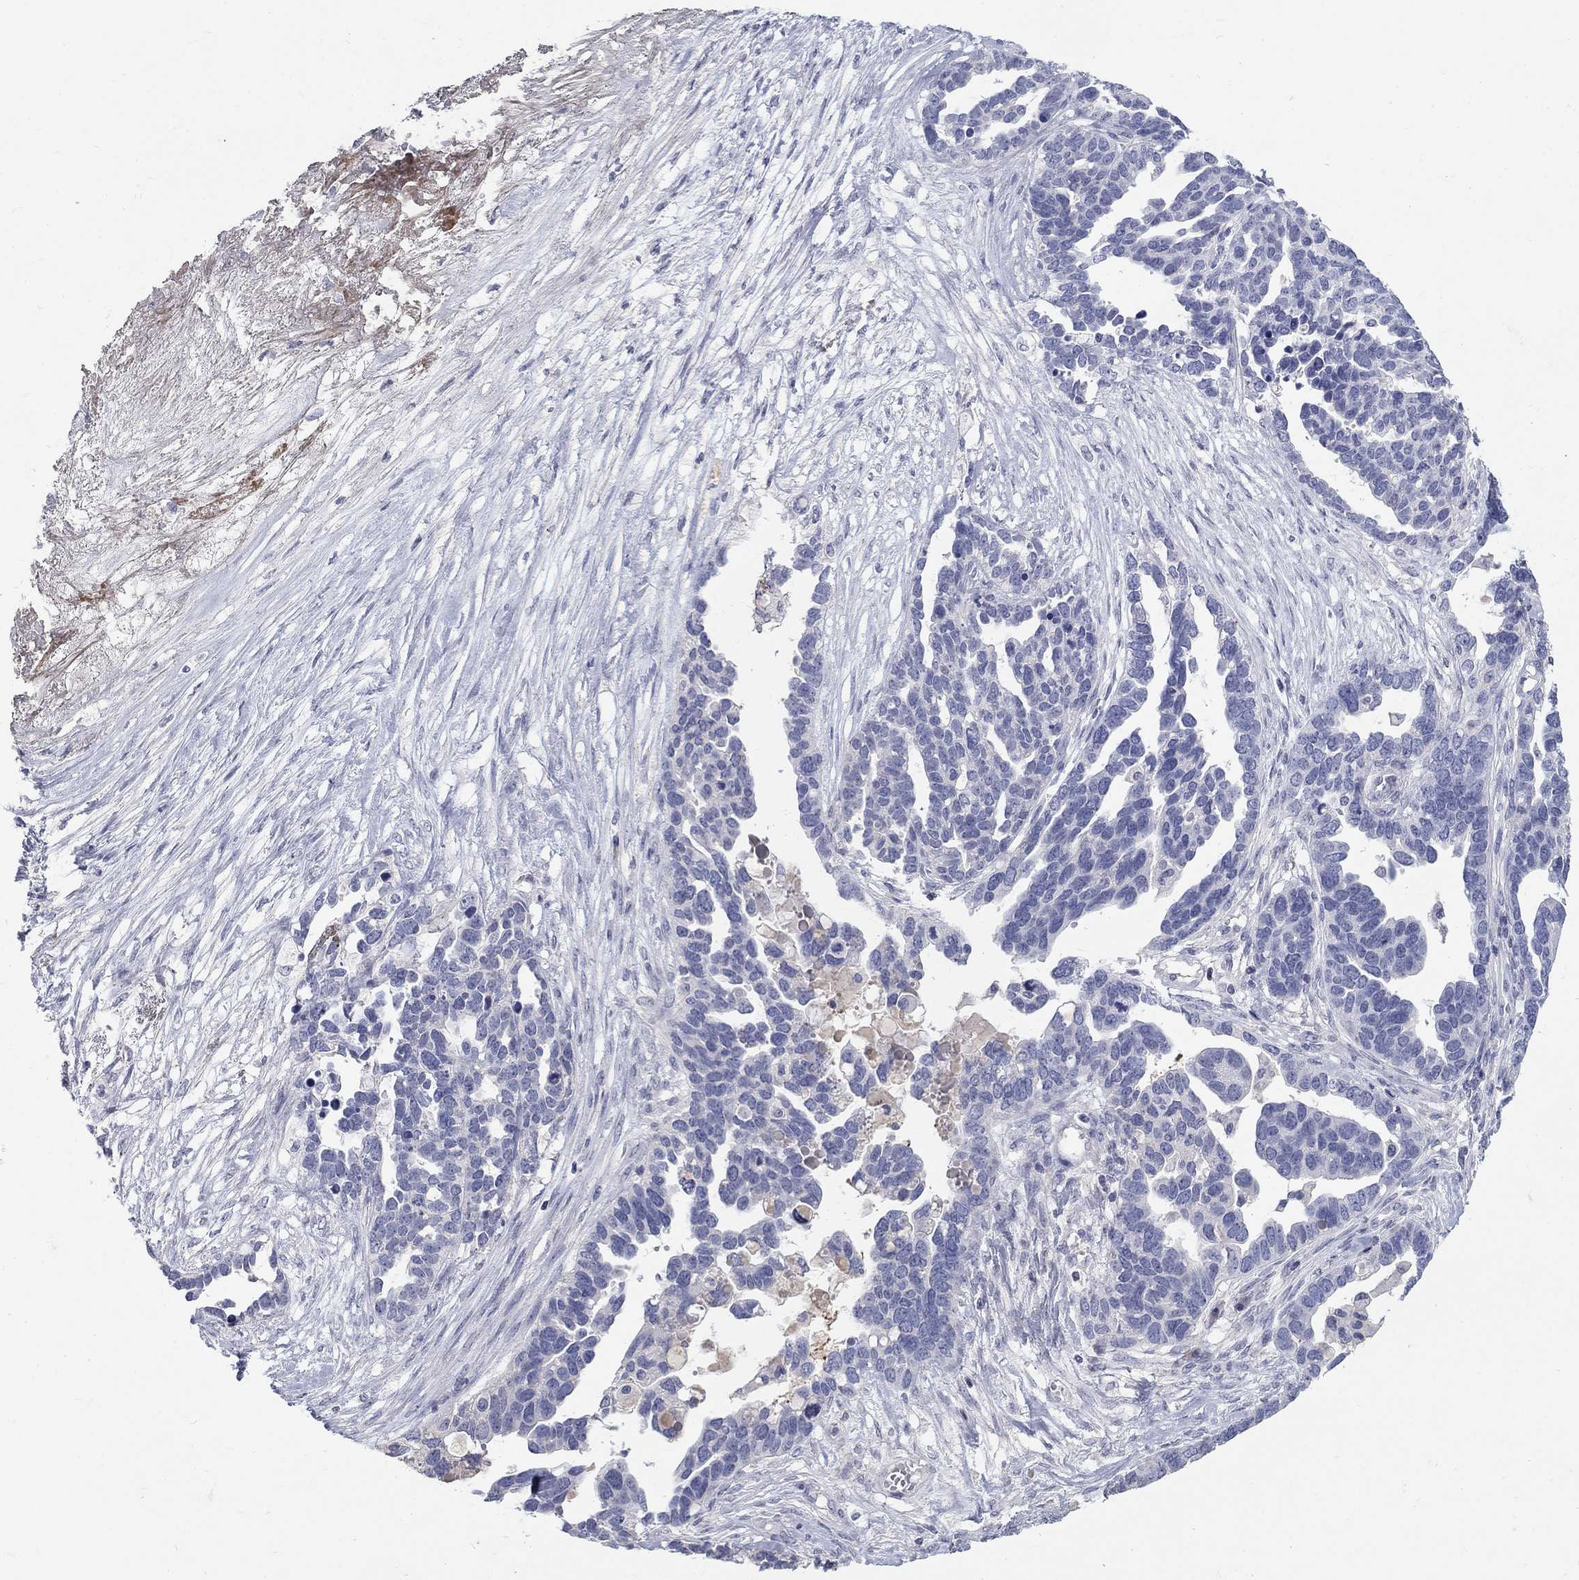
{"staining": {"intensity": "negative", "quantity": "none", "location": "none"}, "tissue": "ovarian cancer", "cell_type": "Tumor cells", "image_type": "cancer", "snomed": [{"axis": "morphology", "description": "Cystadenocarcinoma, serous, NOS"}, {"axis": "topography", "description": "Ovary"}], "caption": "The immunohistochemistry (IHC) photomicrograph has no significant expression in tumor cells of ovarian cancer (serous cystadenocarcinoma) tissue.", "gene": "PTH1R", "patient": {"sex": "female", "age": 54}}